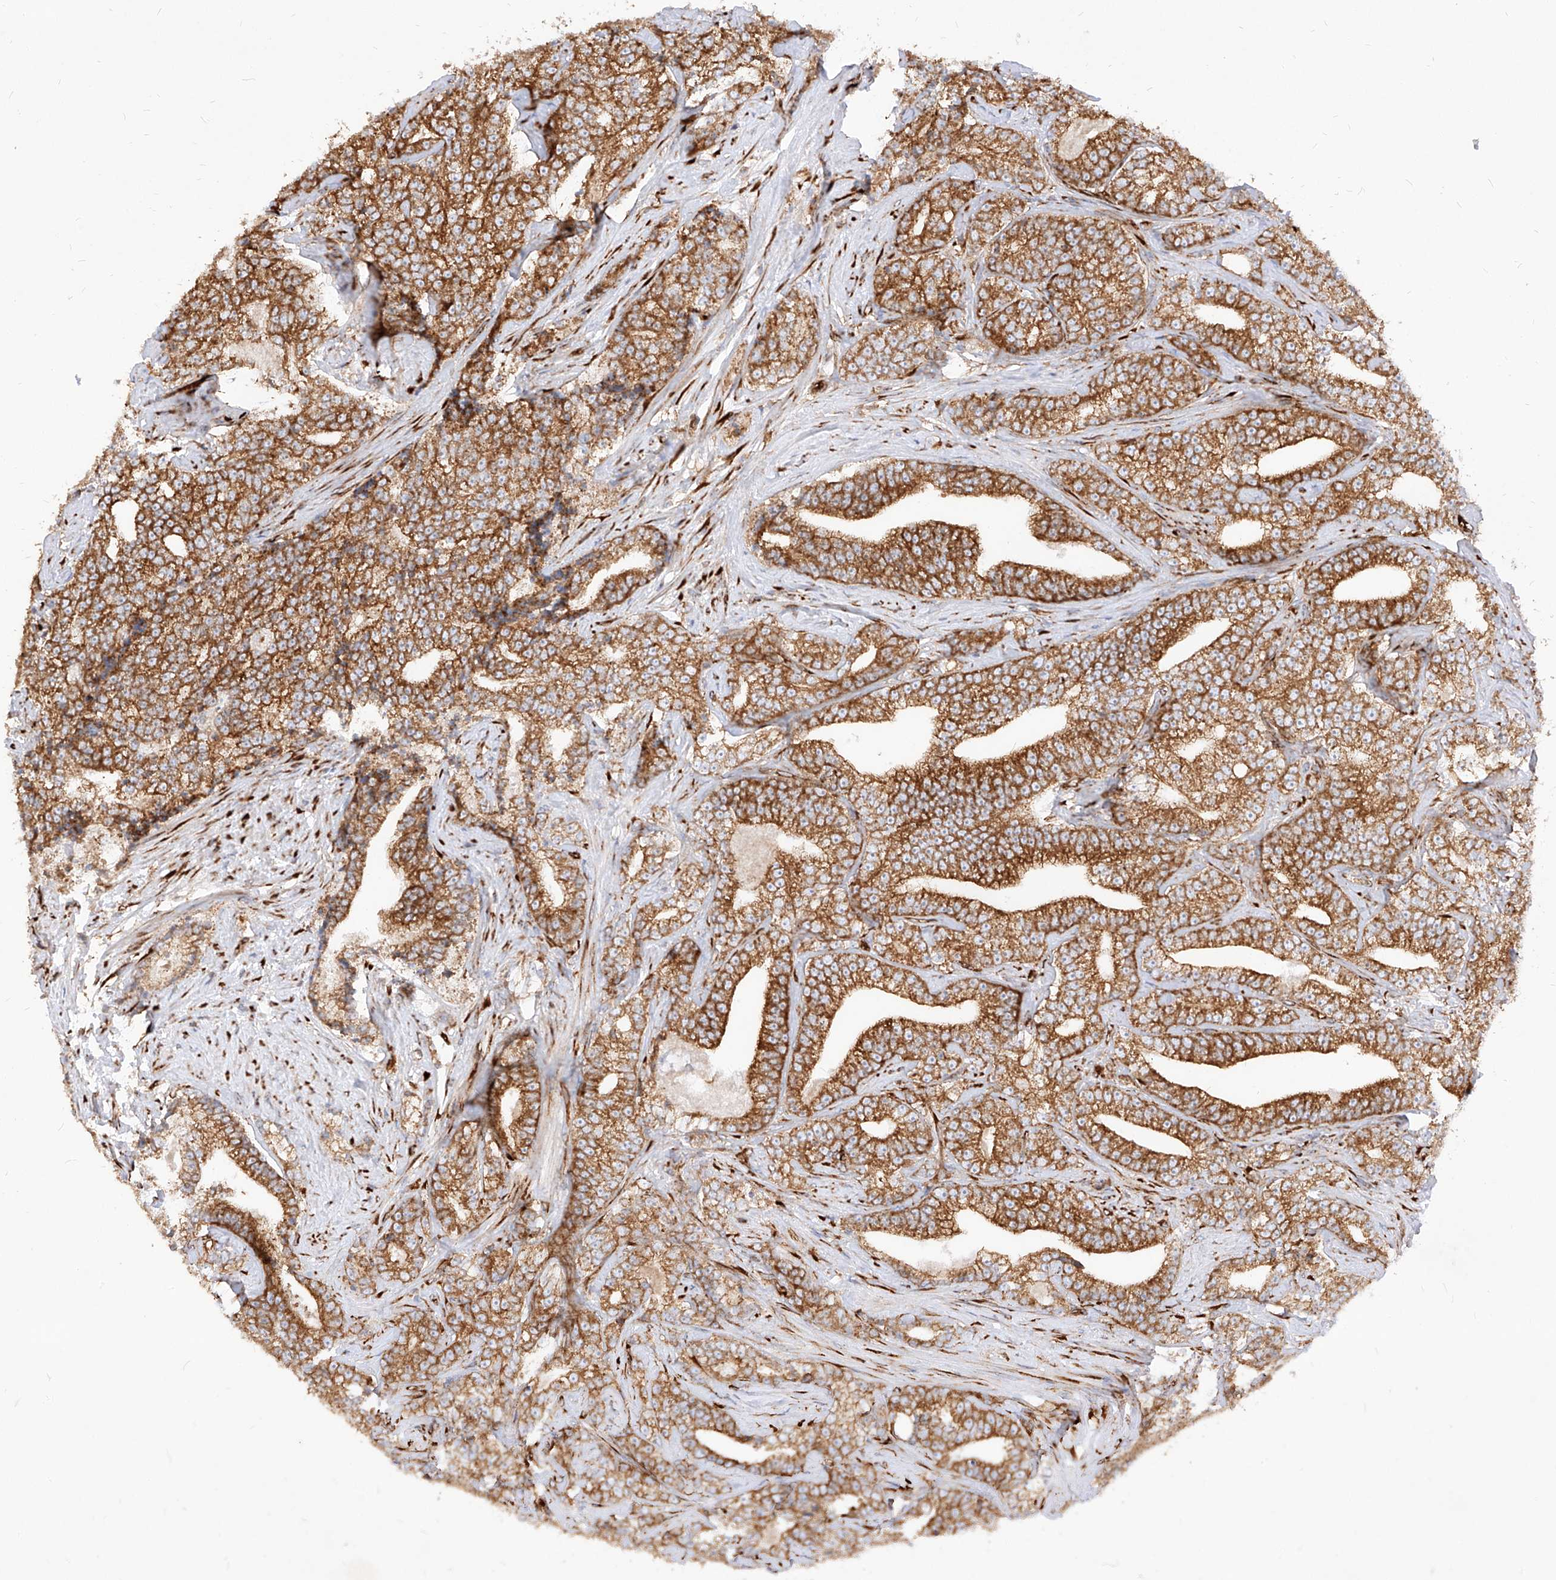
{"staining": {"intensity": "strong", "quantity": ">75%", "location": "cytoplasmic/membranous"}, "tissue": "prostate cancer", "cell_type": "Tumor cells", "image_type": "cancer", "snomed": [{"axis": "morphology", "description": "Adenocarcinoma, High grade"}, {"axis": "topography", "description": "Prostate and seminal vesicle, NOS"}], "caption": "High-magnification brightfield microscopy of prostate high-grade adenocarcinoma stained with DAB (brown) and counterstained with hematoxylin (blue). tumor cells exhibit strong cytoplasmic/membranous expression is seen in about>75% of cells.", "gene": "CSGALNACT2", "patient": {"sex": "male", "age": 67}}